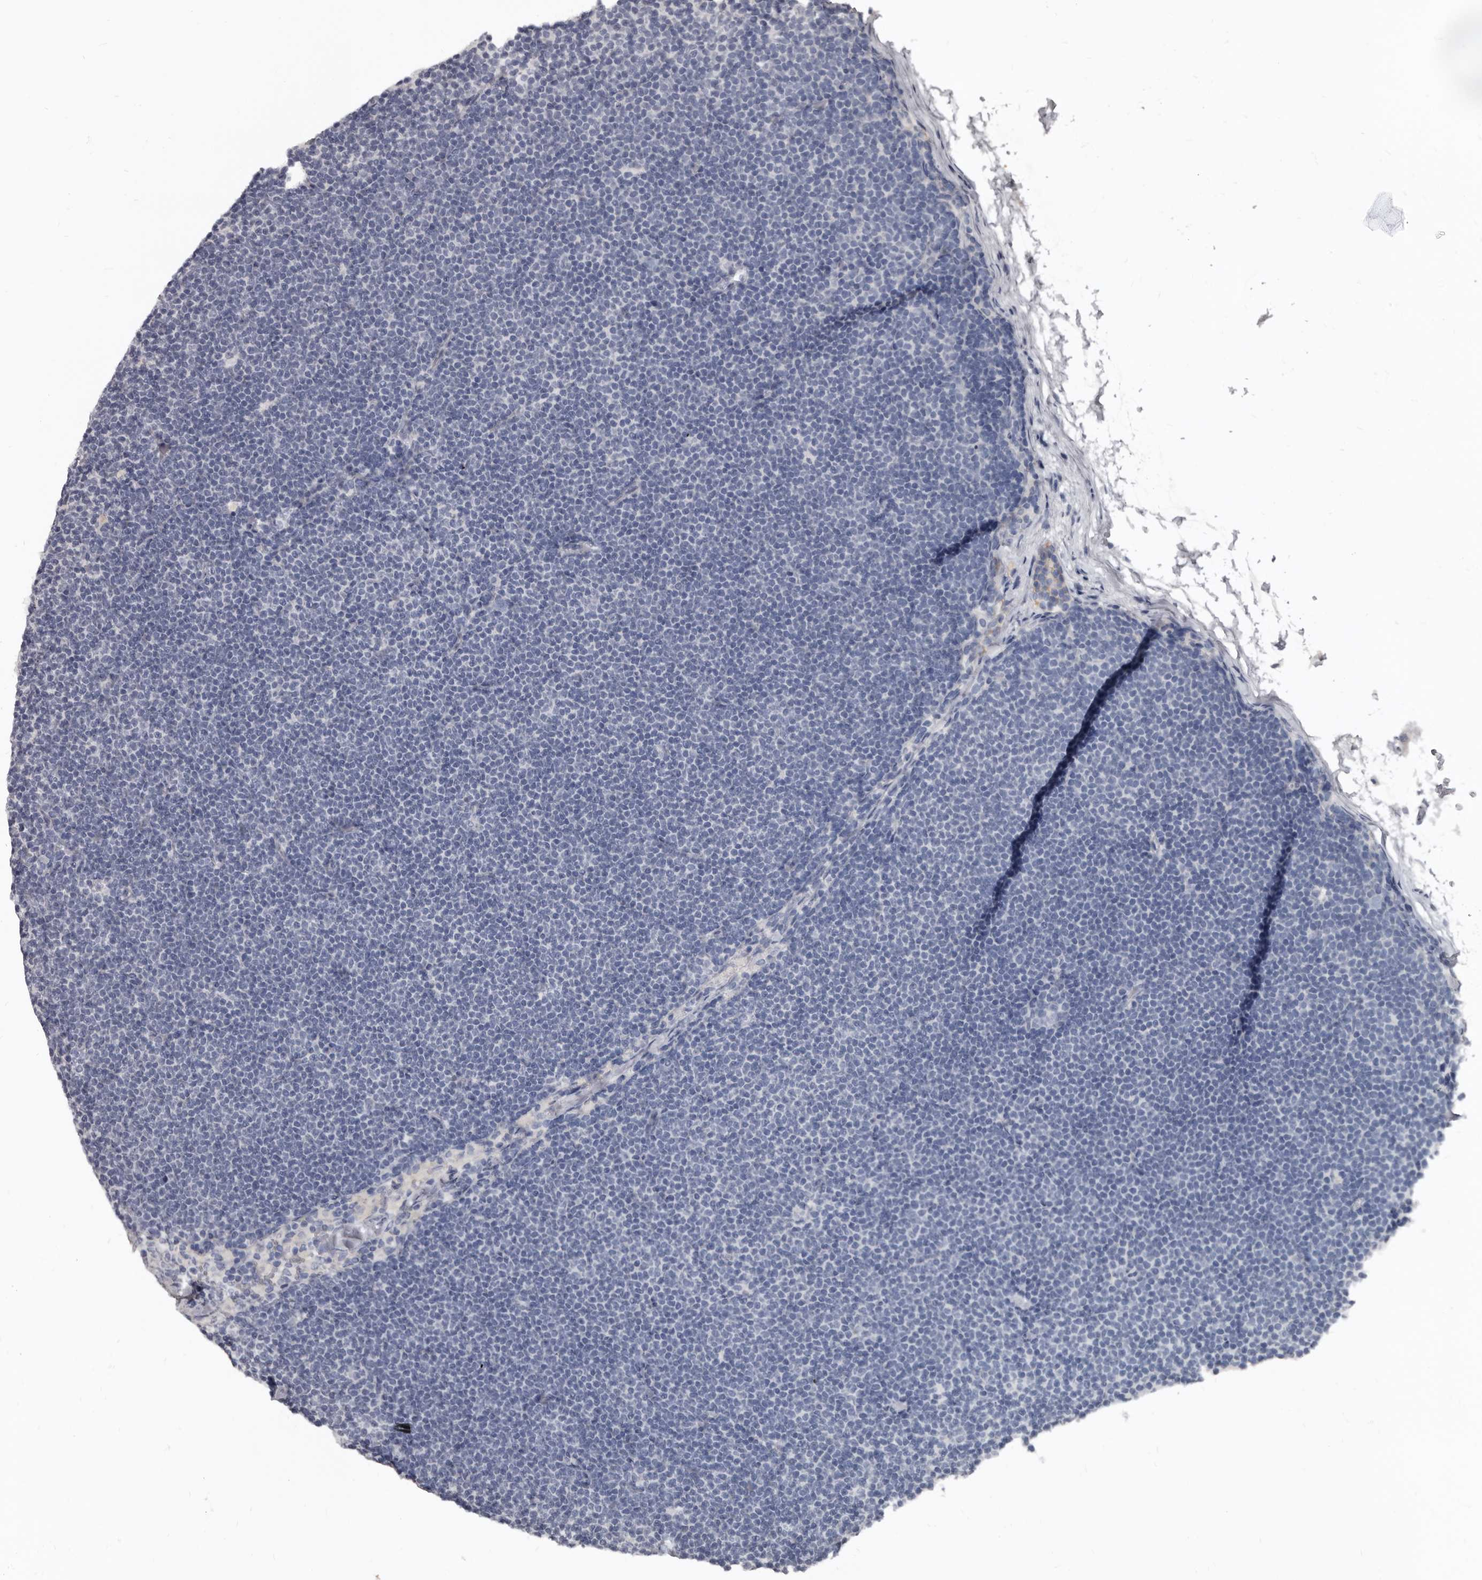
{"staining": {"intensity": "negative", "quantity": "none", "location": "none"}, "tissue": "lymphoma", "cell_type": "Tumor cells", "image_type": "cancer", "snomed": [{"axis": "morphology", "description": "Malignant lymphoma, non-Hodgkin's type, Low grade"}, {"axis": "topography", "description": "Lymph node"}], "caption": "Immunohistochemistry (IHC) of lymphoma reveals no positivity in tumor cells.", "gene": "GREB1", "patient": {"sex": "female", "age": 53}}